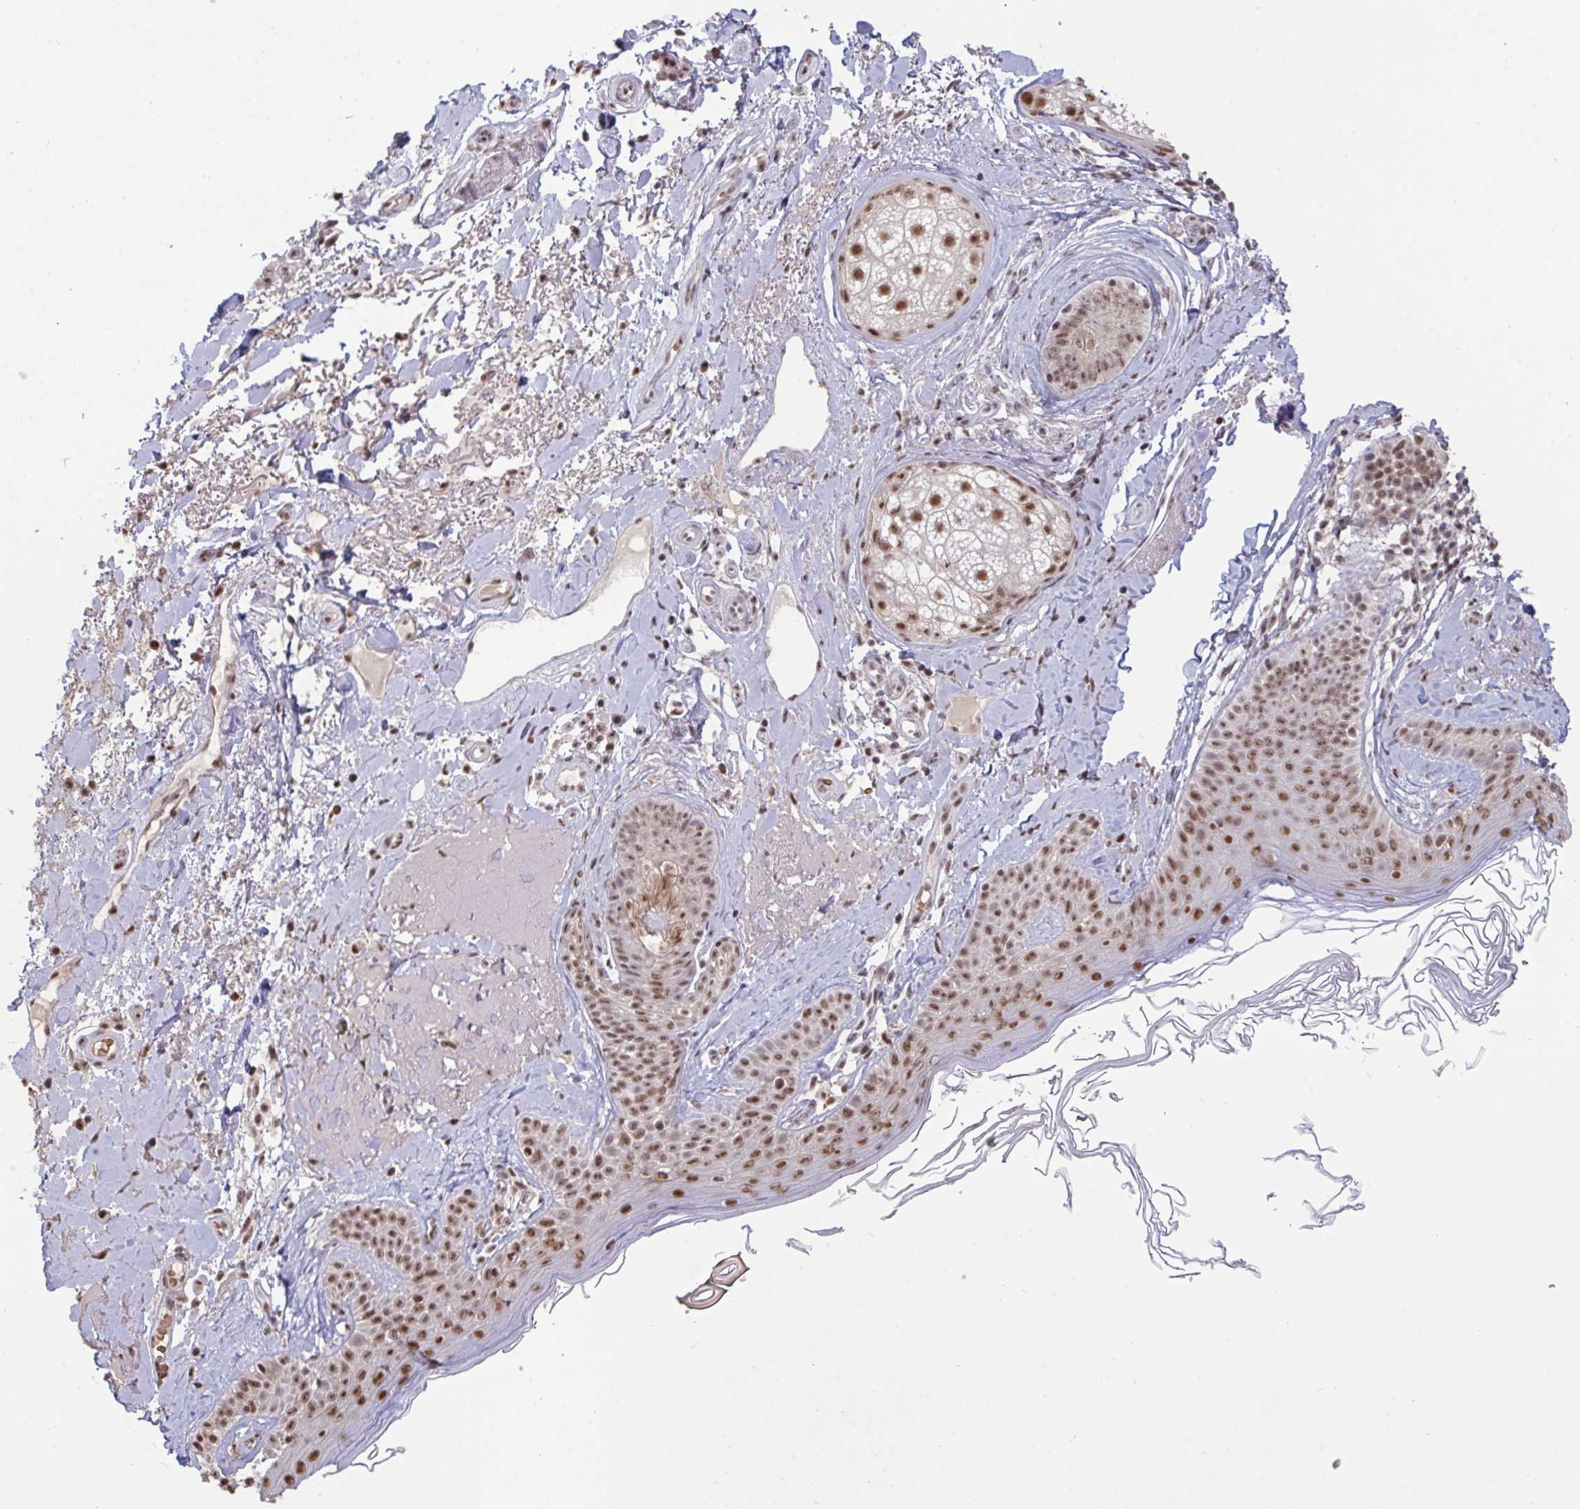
{"staining": {"intensity": "moderate", "quantity": ">75%", "location": "nuclear"}, "tissue": "skin", "cell_type": "Fibroblasts", "image_type": "normal", "snomed": [{"axis": "morphology", "description": "Normal tissue, NOS"}, {"axis": "topography", "description": "Skin"}], "caption": "Protein expression analysis of unremarkable skin reveals moderate nuclear expression in approximately >75% of fibroblasts.", "gene": "PUF60", "patient": {"sex": "male", "age": 73}}